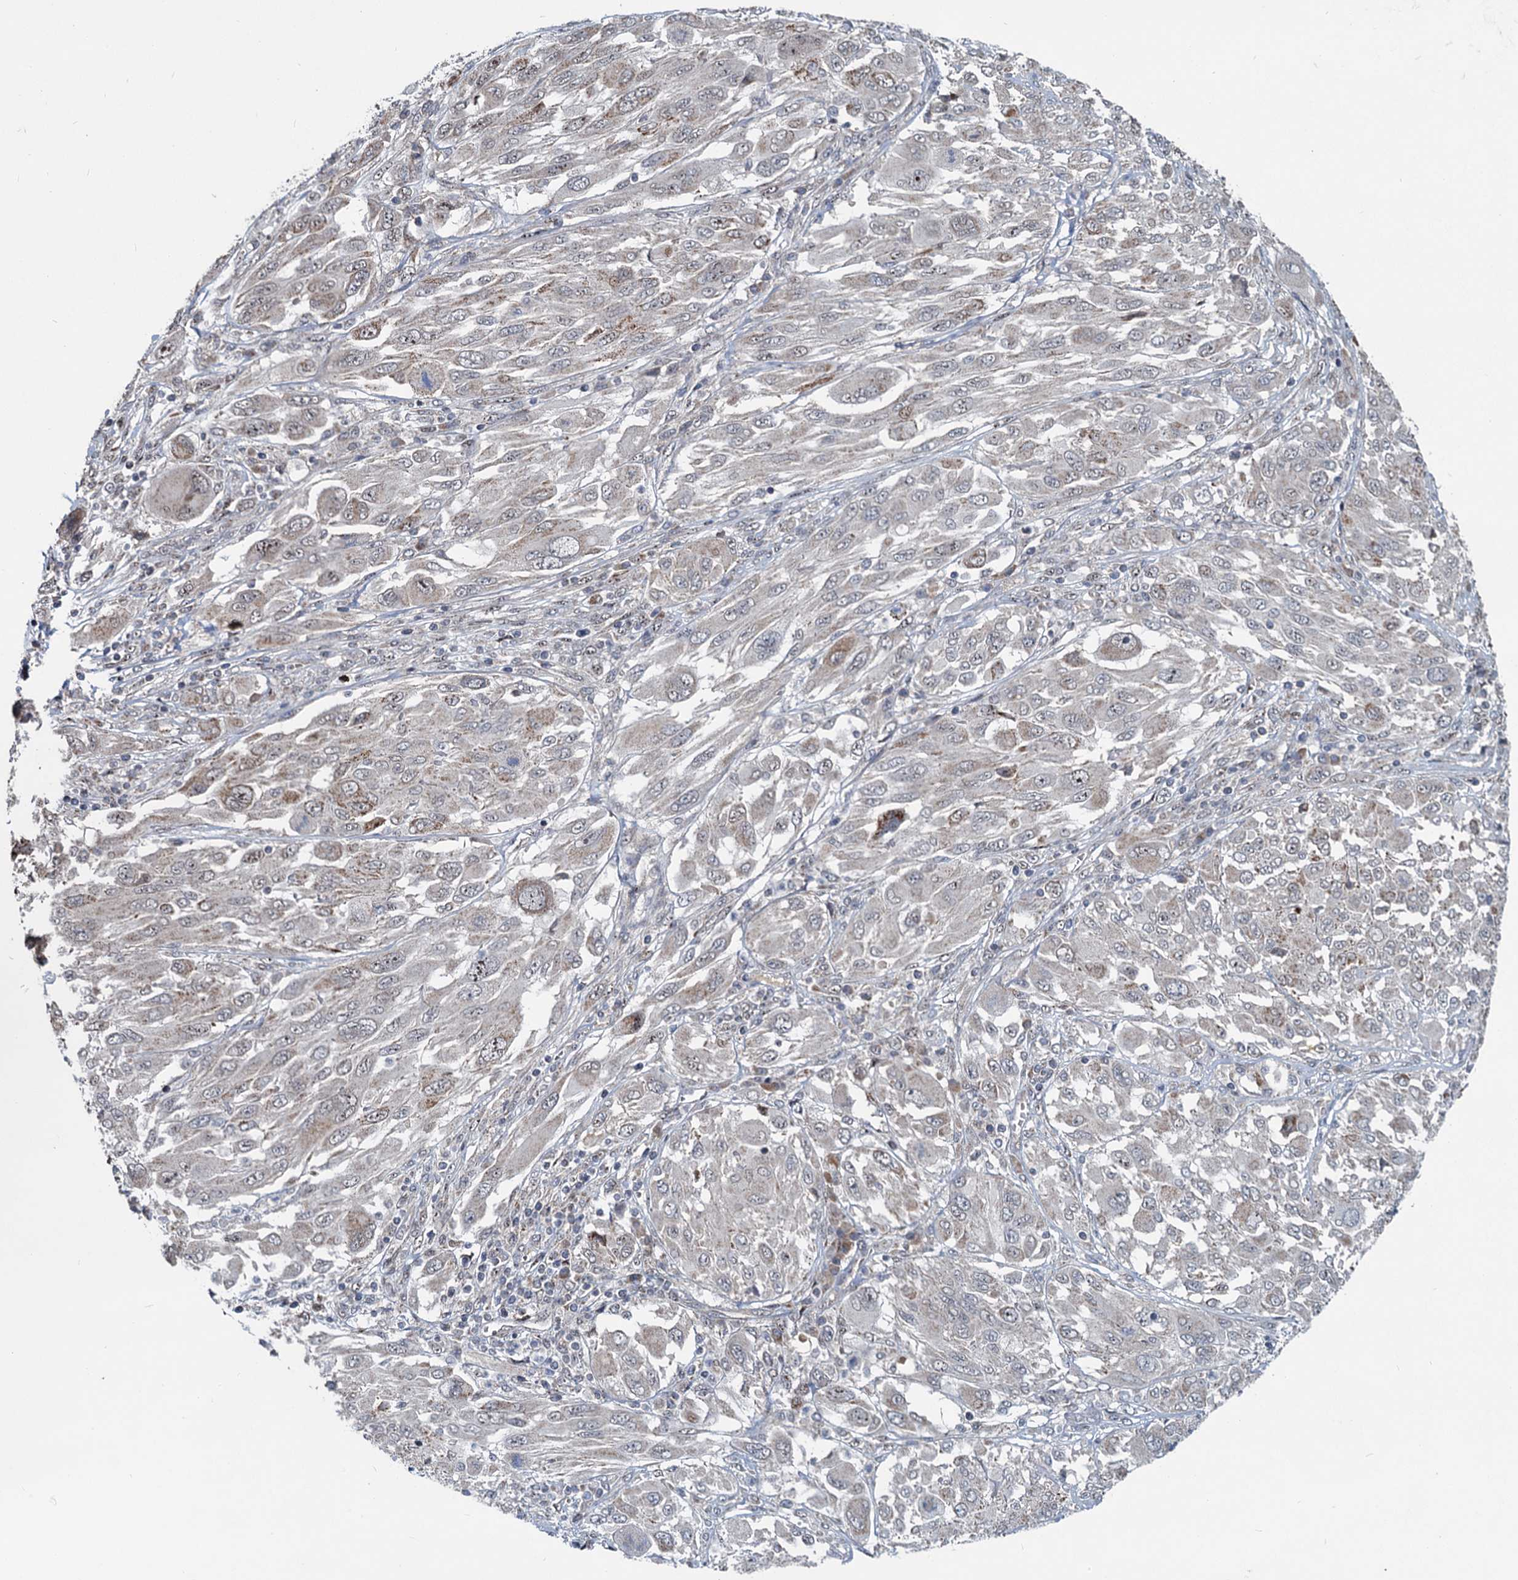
{"staining": {"intensity": "weak", "quantity": "<25%", "location": "cytoplasmic/membranous"}, "tissue": "melanoma", "cell_type": "Tumor cells", "image_type": "cancer", "snomed": [{"axis": "morphology", "description": "Malignant melanoma, NOS"}, {"axis": "topography", "description": "Skin"}], "caption": "Melanoma was stained to show a protein in brown. There is no significant positivity in tumor cells. (Stains: DAB (3,3'-diaminobenzidine) immunohistochemistry (IHC) with hematoxylin counter stain, Microscopy: brightfield microscopy at high magnification).", "gene": "RITA1", "patient": {"sex": "female", "age": 91}}